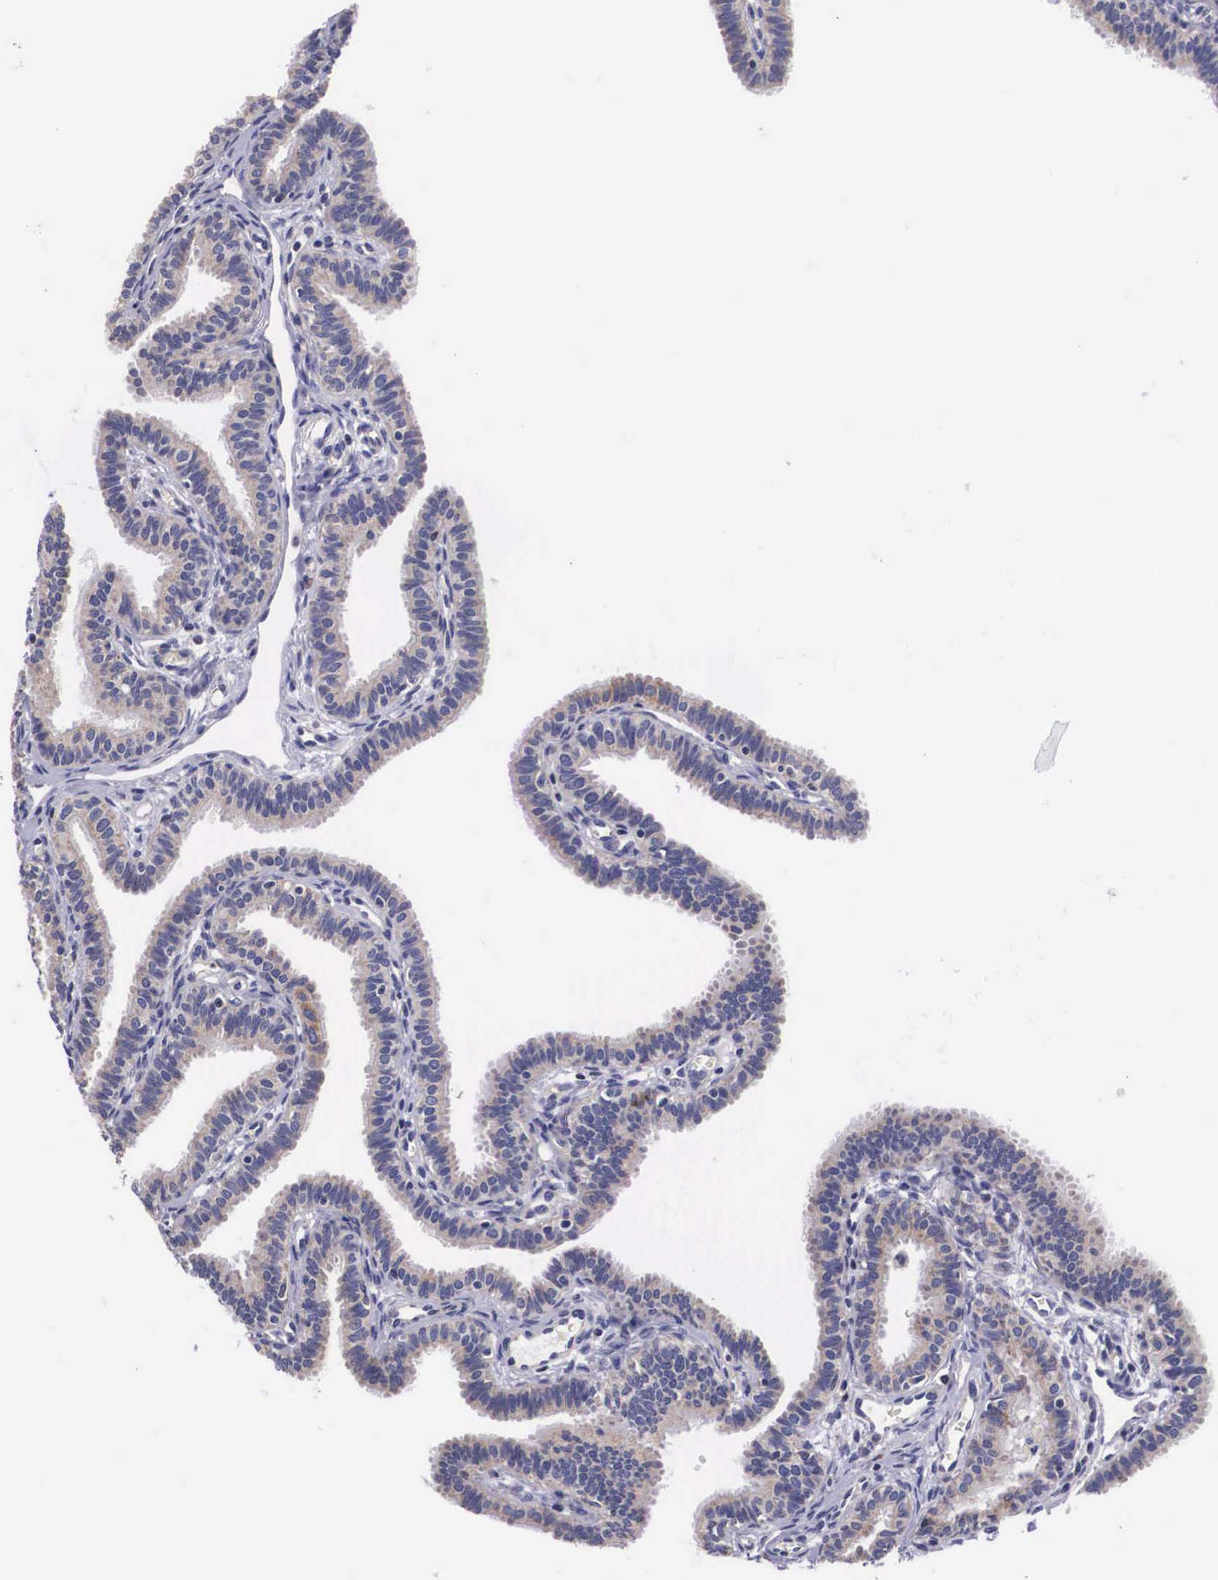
{"staining": {"intensity": "weak", "quantity": "25%-75%", "location": "cytoplasmic/membranous"}, "tissue": "fallopian tube", "cell_type": "Glandular cells", "image_type": "normal", "snomed": [{"axis": "morphology", "description": "Normal tissue, NOS"}, {"axis": "topography", "description": "Fallopian tube"}], "caption": "A low amount of weak cytoplasmic/membranous positivity is present in approximately 25%-75% of glandular cells in normal fallopian tube.", "gene": "ARG2", "patient": {"sex": "female", "age": 32}}